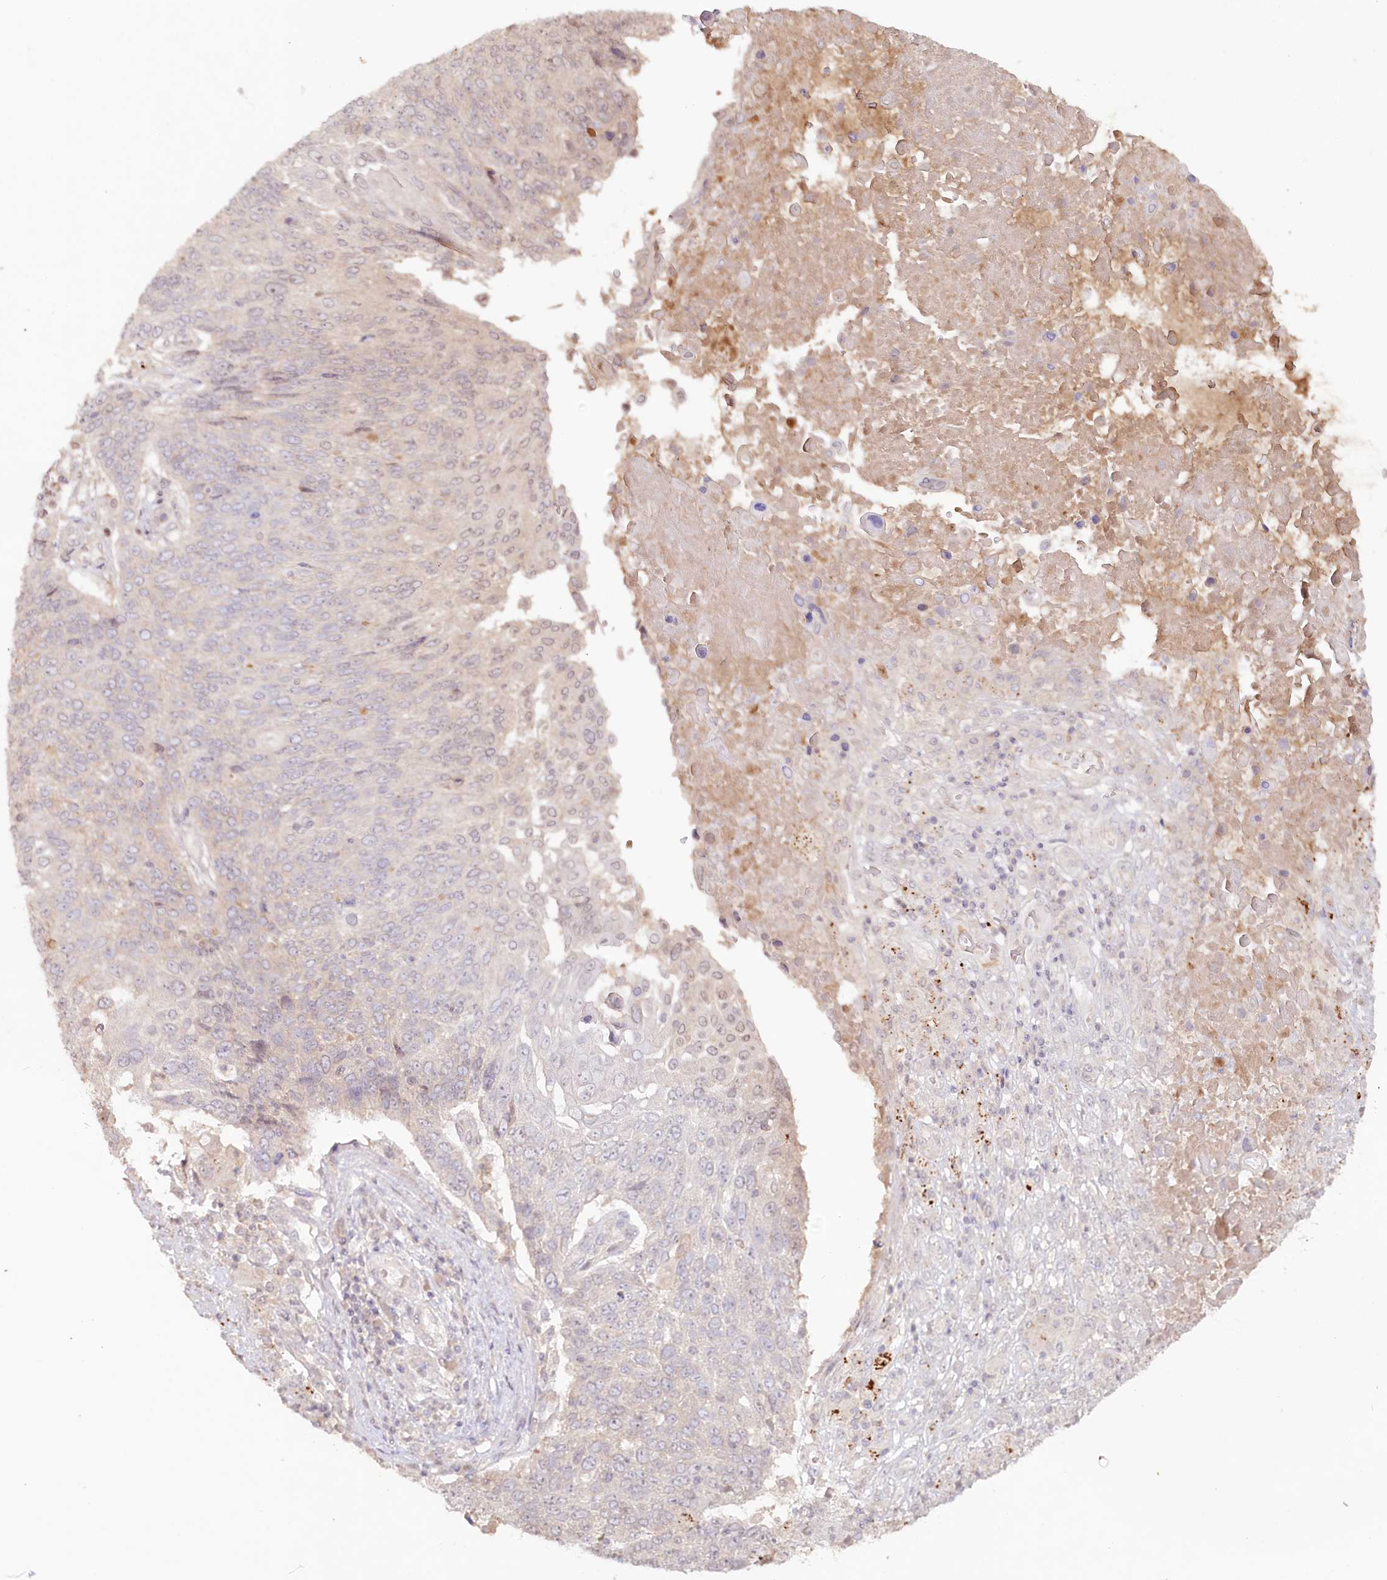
{"staining": {"intensity": "negative", "quantity": "none", "location": "none"}, "tissue": "lung cancer", "cell_type": "Tumor cells", "image_type": "cancer", "snomed": [{"axis": "morphology", "description": "Squamous cell carcinoma, NOS"}, {"axis": "topography", "description": "Lung"}], "caption": "IHC of lung squamous cell carcinoma shows no expression in tumor cells.", "gene": "PSAPL1", "patient": {"sex": "male", "age": 66}}